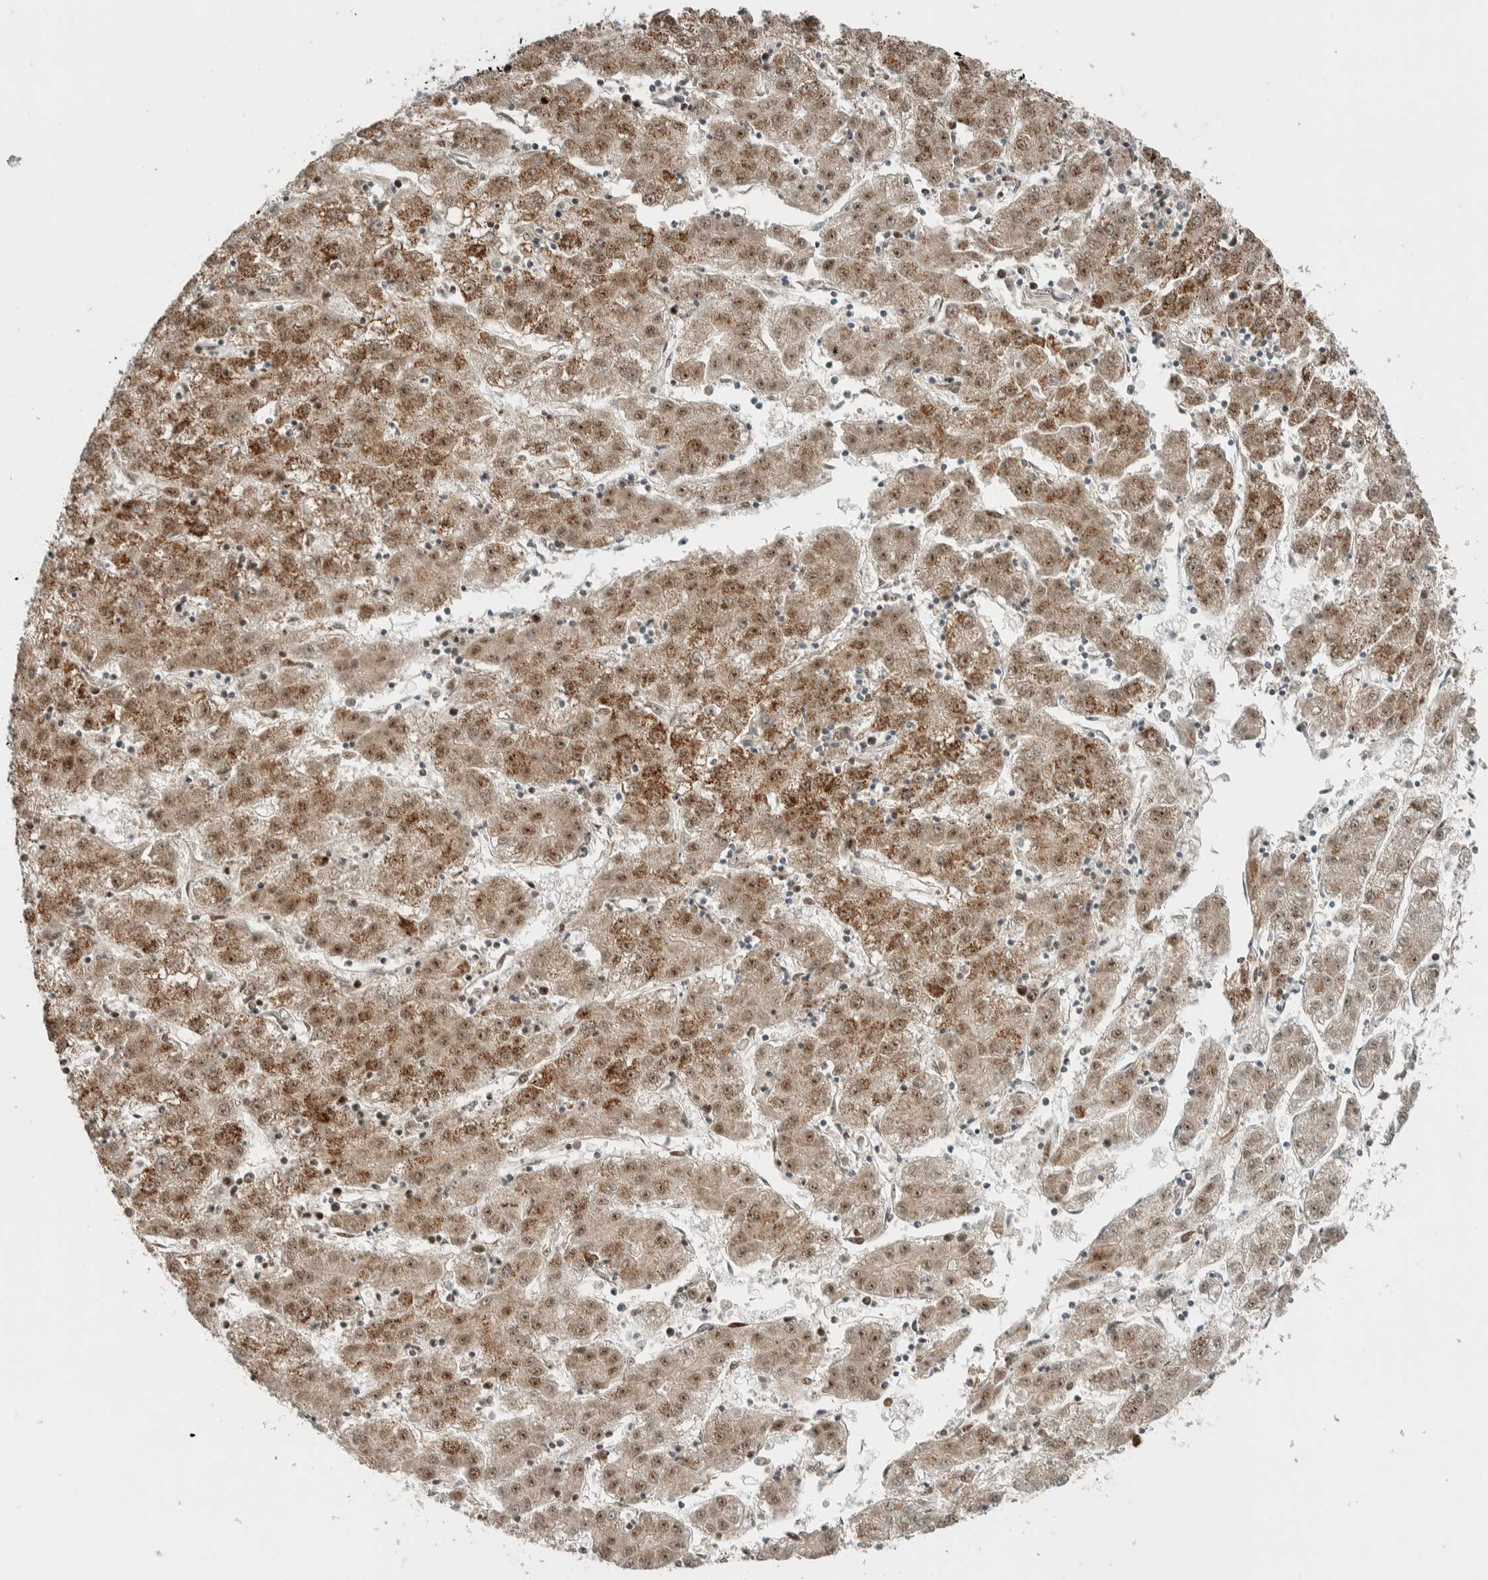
{"staining": {"intensity": "moderate", "quantity": ">75%", "location": "cytoplasmic/membranous,nuclear"}, "tissue": "liver cancer", "cell_type": "Tumor cells", "image_type": "cancer", "snomed": [{"axis": "morphology", "description": "Carcinoma, Hepatocellular, NOS"}, {"axis": "topography", "description": "Liver"}], "caption": "Liver hepatocellular carcinoma stained with IHC reveals moderate cytoplasmic/membranous and nuclear expression in about >75% of tumor cells.", "gene": "SLFN12L", "patient": {"sex": "male", "age": 72}}